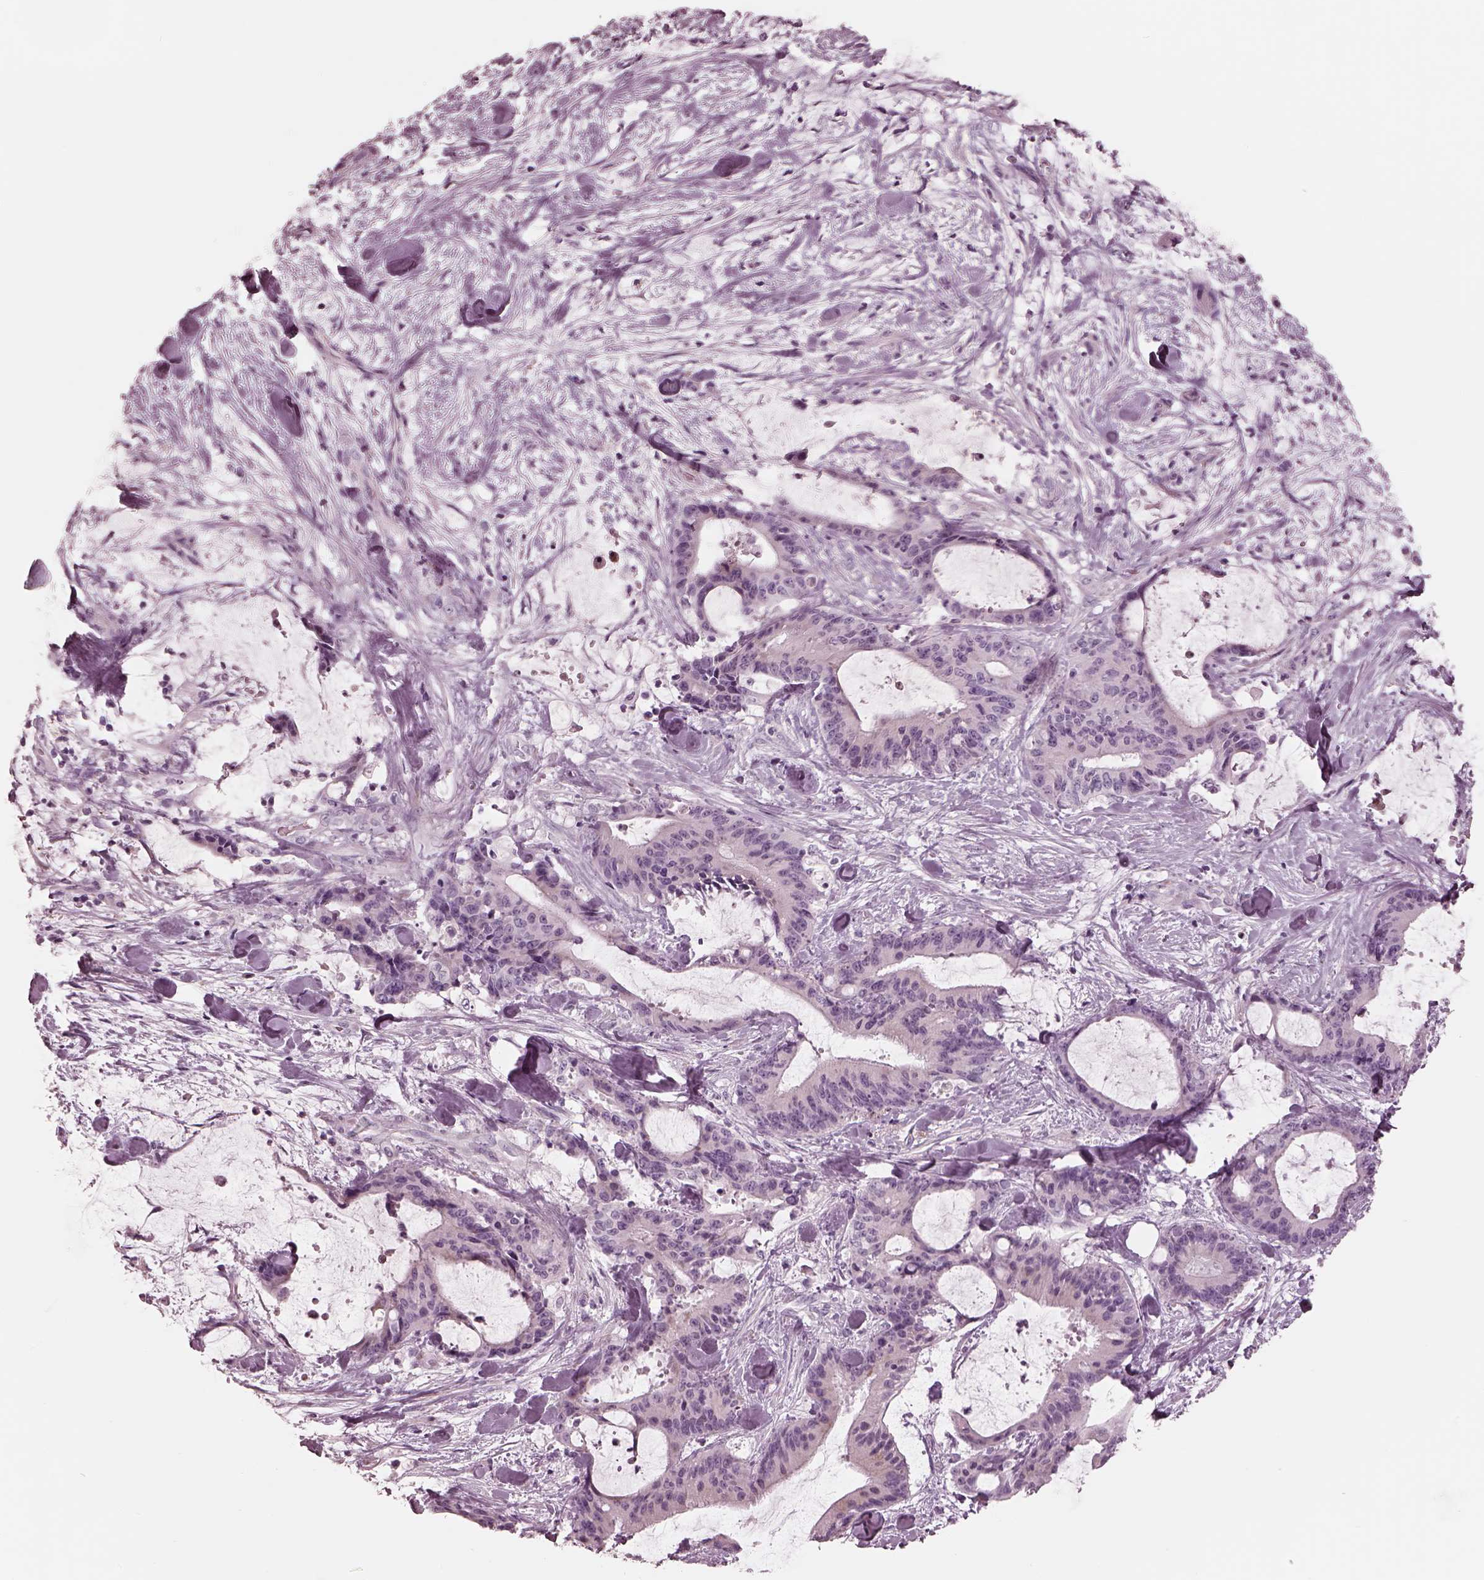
{"staining": {"intensity": "negative", "quantity": "none", "location": "none"}, "tissue": "liver cancer", "cell_type": "Tumor cells", "image_type": "cancer", "snomed": [{"axis": "morphology", "description": "Cholangiocarcinoma"}, {"axis": "topography", "description": "Liver"}], "caption": "Micrograph shows no protein positivity in tumor cells of liver cancer (cholangiocarcinoma) tissue.", "gene": "CADM2", "patient": {"sex": "female", "age": 73}}